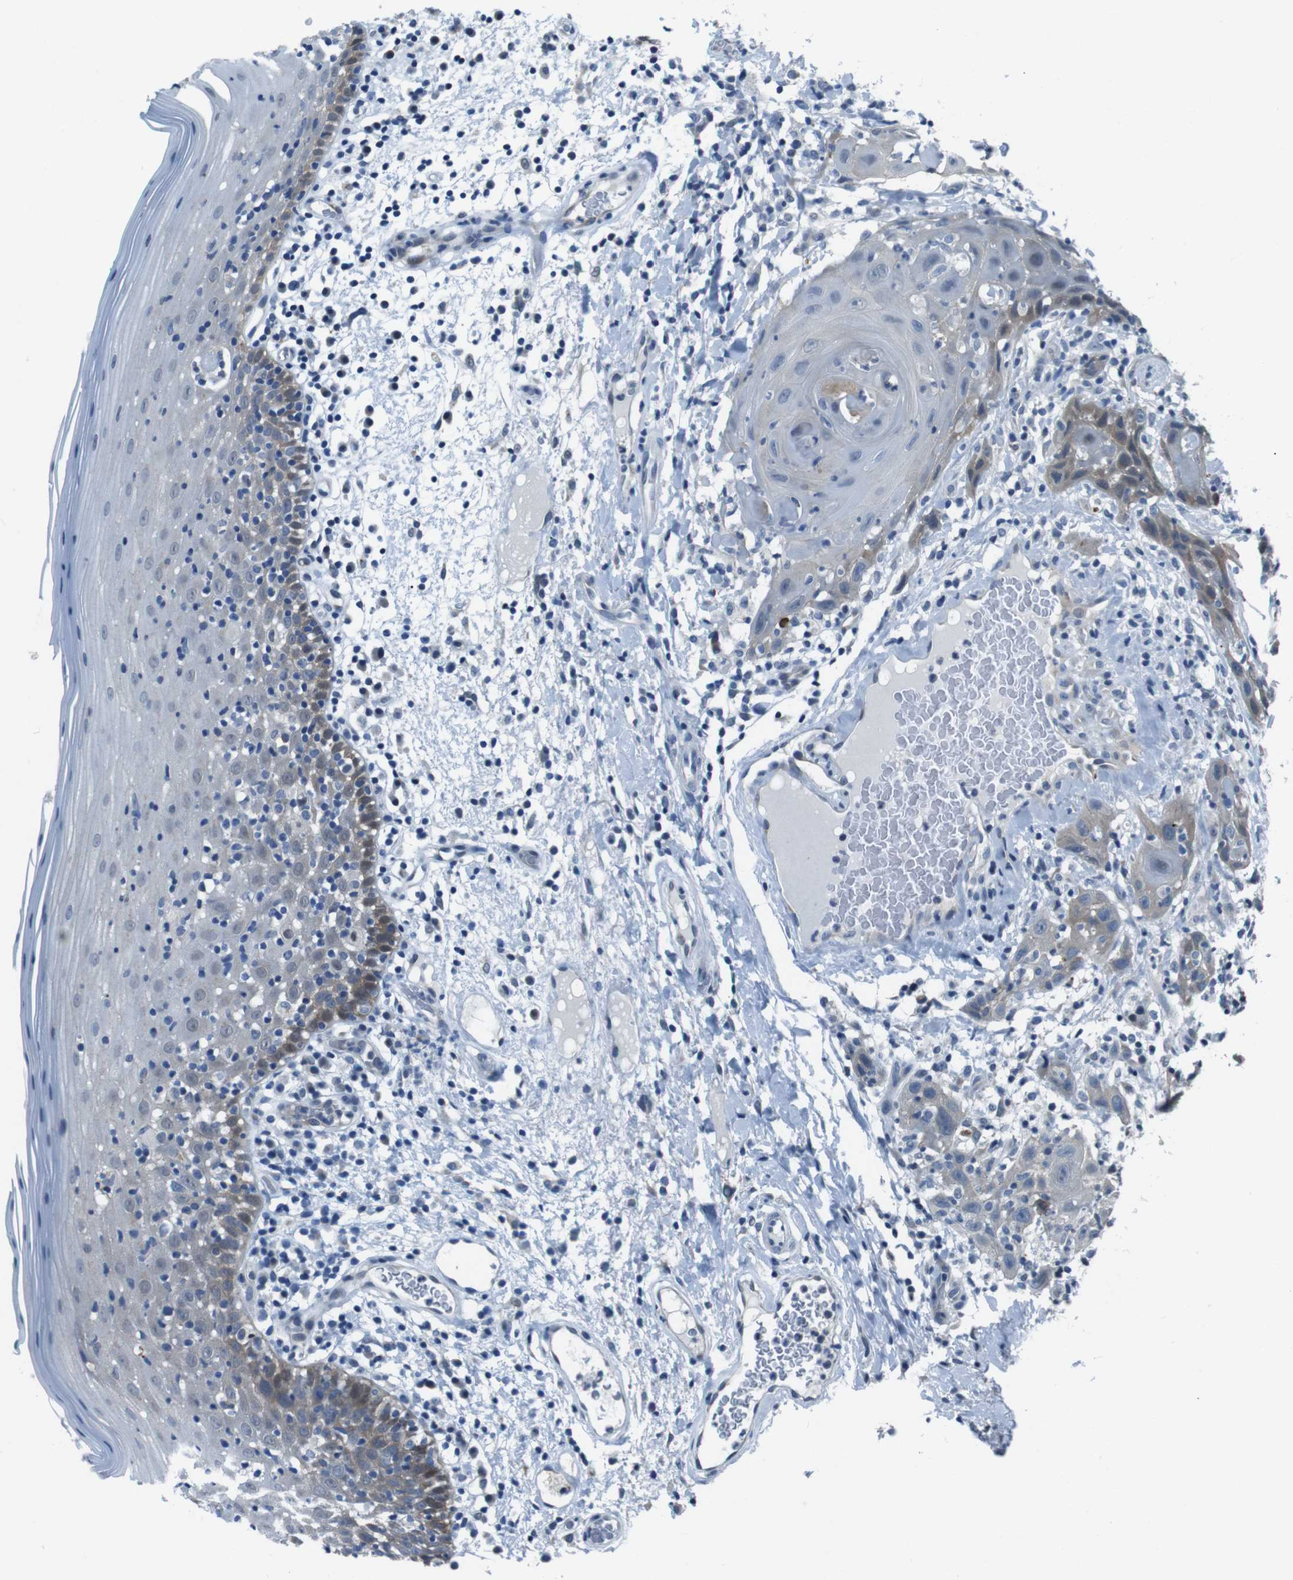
{"staining": {"intensity": "moderate", "quantity": "<25%", "location": "cytoplasmic/membranous"}, "tissue": "oral mucosa", "cell_type": "Squamous epithelial cells", "image_type": "normal", "snomed": [{"axis": "morphology", "description": "Normal tissue, NOS"}, {"axis": "morphology", "description": "Squamous cell carcinoma, NOS"}, {"axis": "topography", "description": "Skeletal muscle"}, {"axis": "topography", "description": "Oral tissue"}], "caption": "A brown stain highlights moderate cytoplasmic/membranous expression of a protein in squamous epithelial cells of normal human oral mucosa. The staining was performed using DAB (3,3'-diaminobenzidine), with brown indicating positive protein expression. Nuclei are stained blue with hematoxylin.", "gene": "LRP5", "patient": {"sex": "male", "age": 71}}